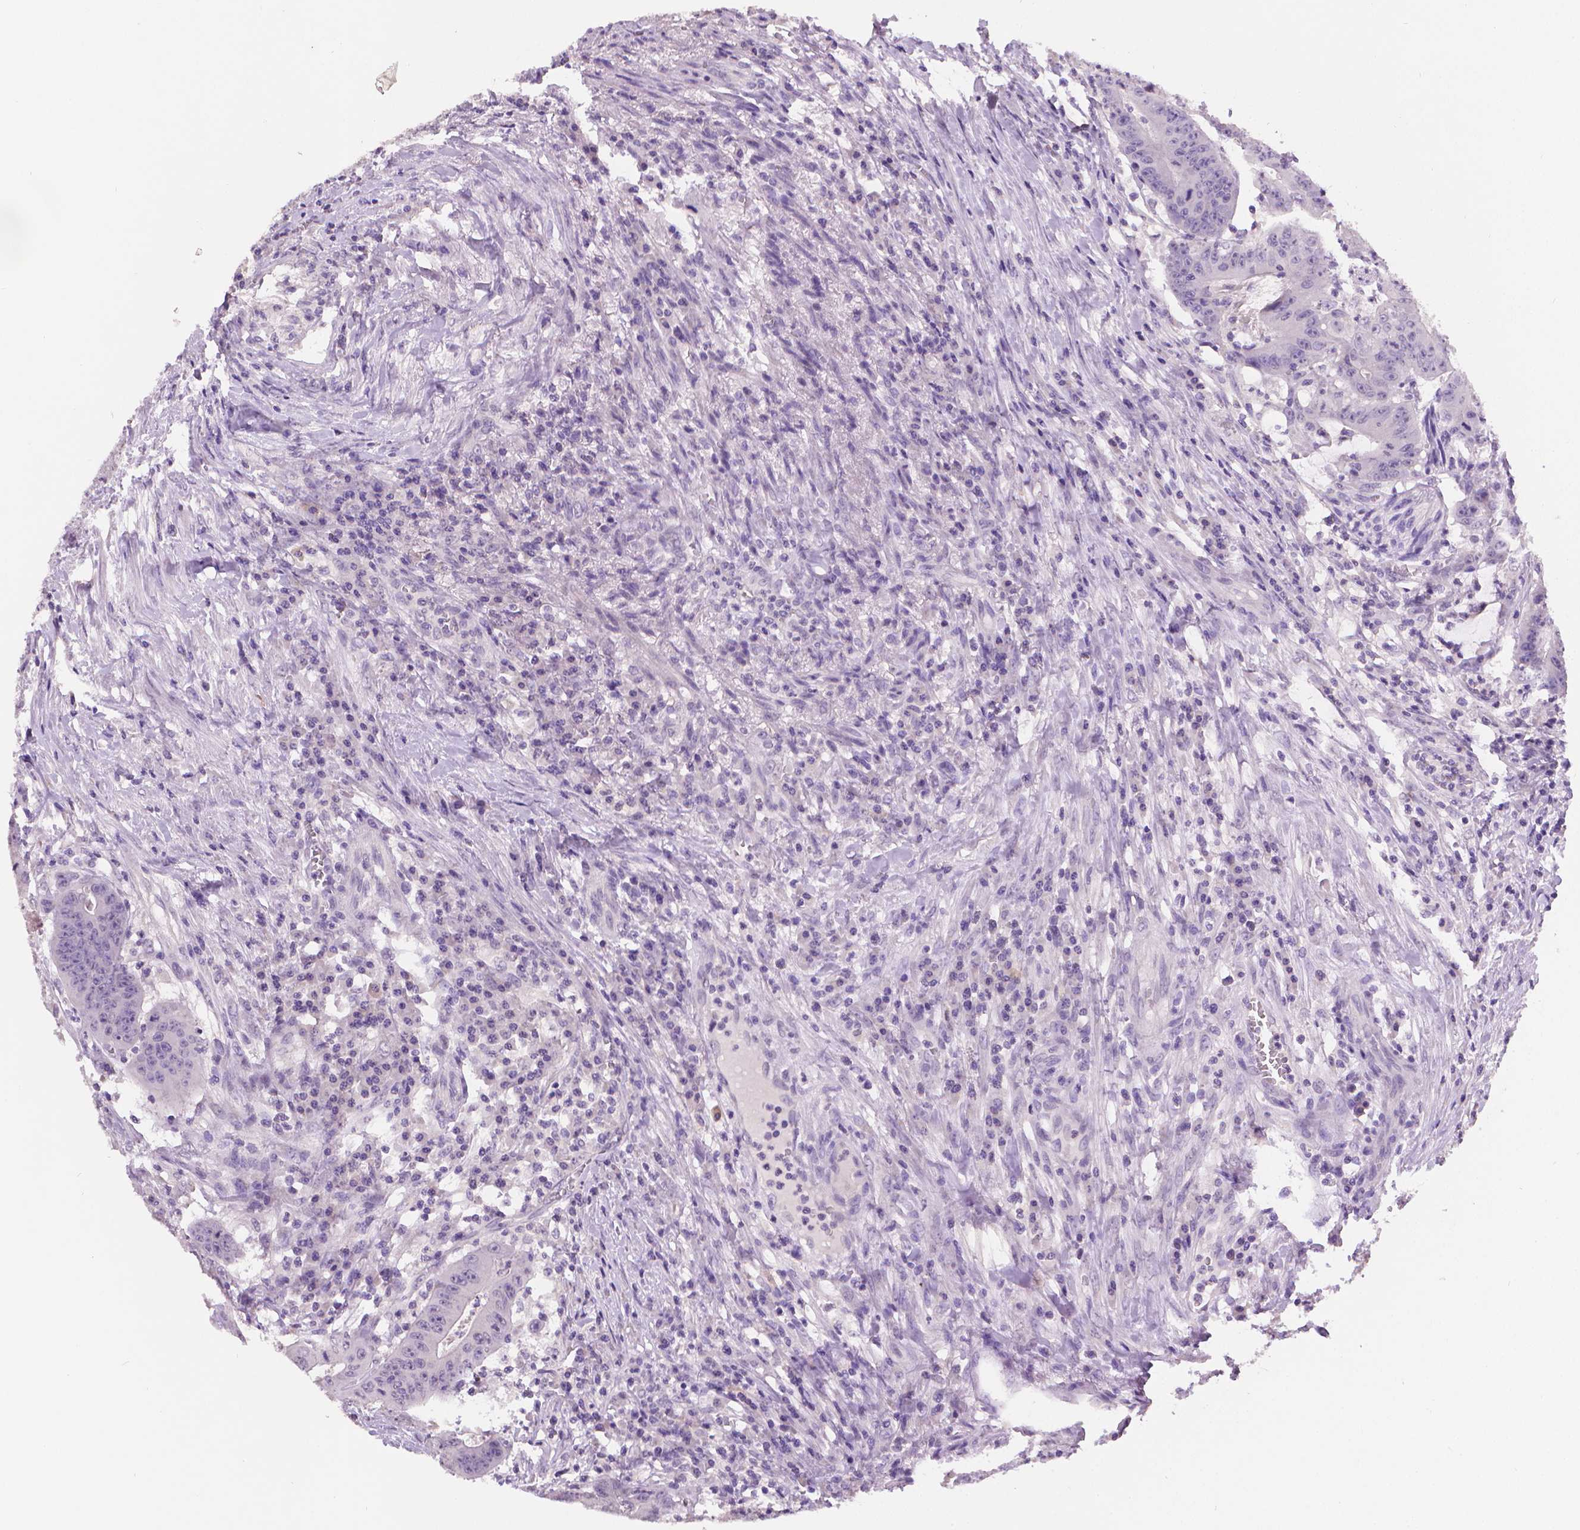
{"staining": {"intensity": "negative", "quantity": "none", "location": "none"}, "tissue": "colorectal cancer", "cell_type": "Tumor cells", "image_type": "cancer", "snomed": [{"axis": "morphology", "description": "Adenocarcinoma, NOS"}, {"axis": "topography", "description": "Colon"}], "caption": "Human colorectal cancer (adenocarcinoma) stained for a protein using IHC displays no positivity in tumor cells.", "gene": "TNNI2", "patient": {"sex": "male", "age": 33}}